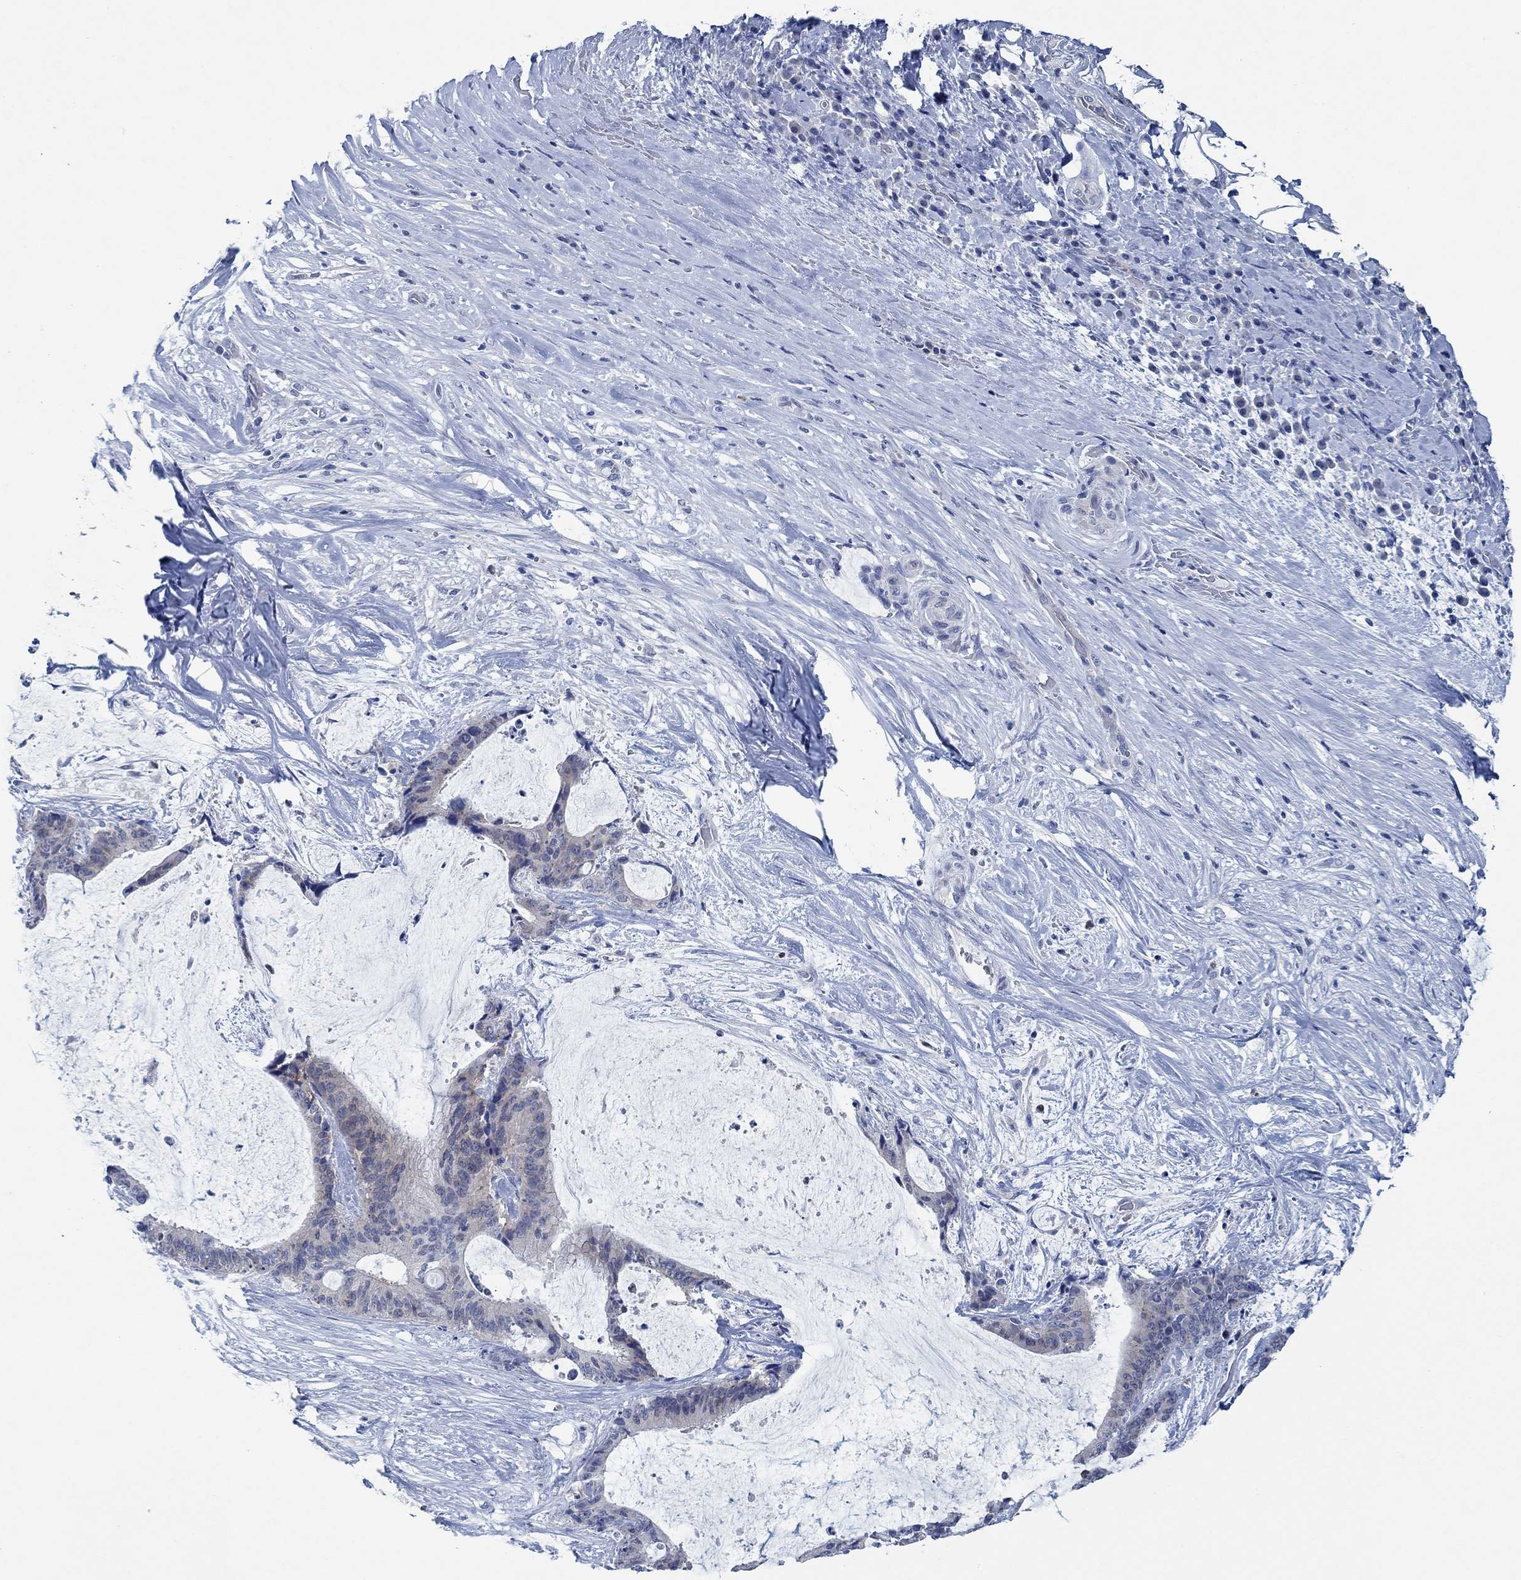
{"staining": {"intensity": "moderate", "quantity": "25%-75%", "location": "cytoplasmic/membranous"}, "tissue": "liver cancer", "cell_type": "Tumor cells", "image_type": "cancer", "snomed": [{"axis": "morphology", "description": "Cholangiocarcinoma"}, {"axis": "topography", "description": "Liver"}], "caption": "This is an image of IHC staining of cholangiocarcinoma (liver), which shows moderate positivity in the cytoplasmic/membranous of tumor cells.", "gene": "ZNF671", "patient": {"sex": "female", "age": 73}}